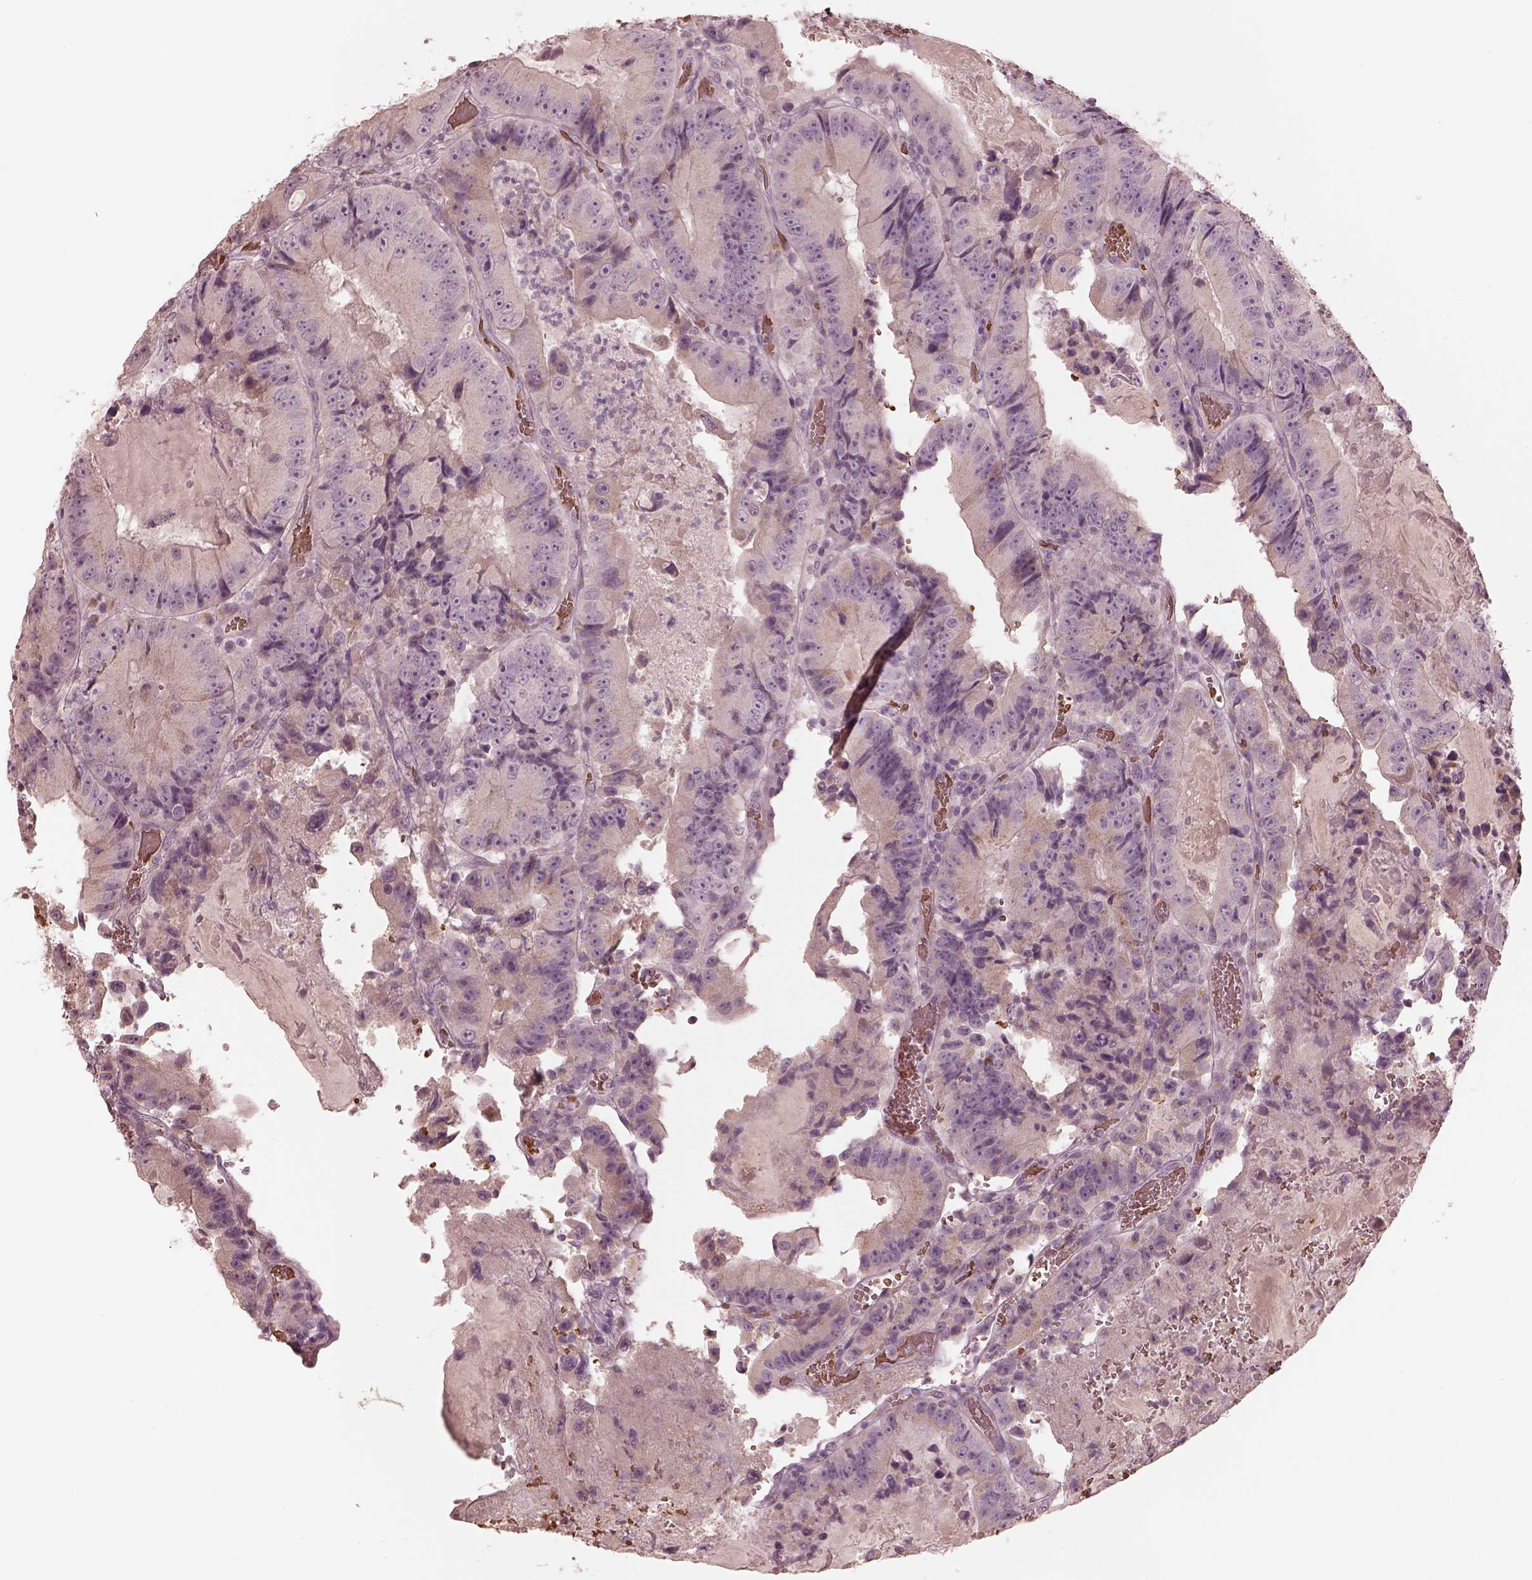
{"staining": {"intensity": "negative", "quantity": "none", "location": "none"}, "tissue": "colorectal cancer", "cell_type": "Tumor cells", "image_type": "cancer", "snomed": [{"axis": "morphology", "description": "Adenocarcinoma, NOS"}, {"axis": "topography", "description": "Colon"}], "caption": "Tumor cells are negative for brown protein staining in colorectal cancer.", "gene": "ANKLE1", "patient": {"sex": "female", "age": 86}}